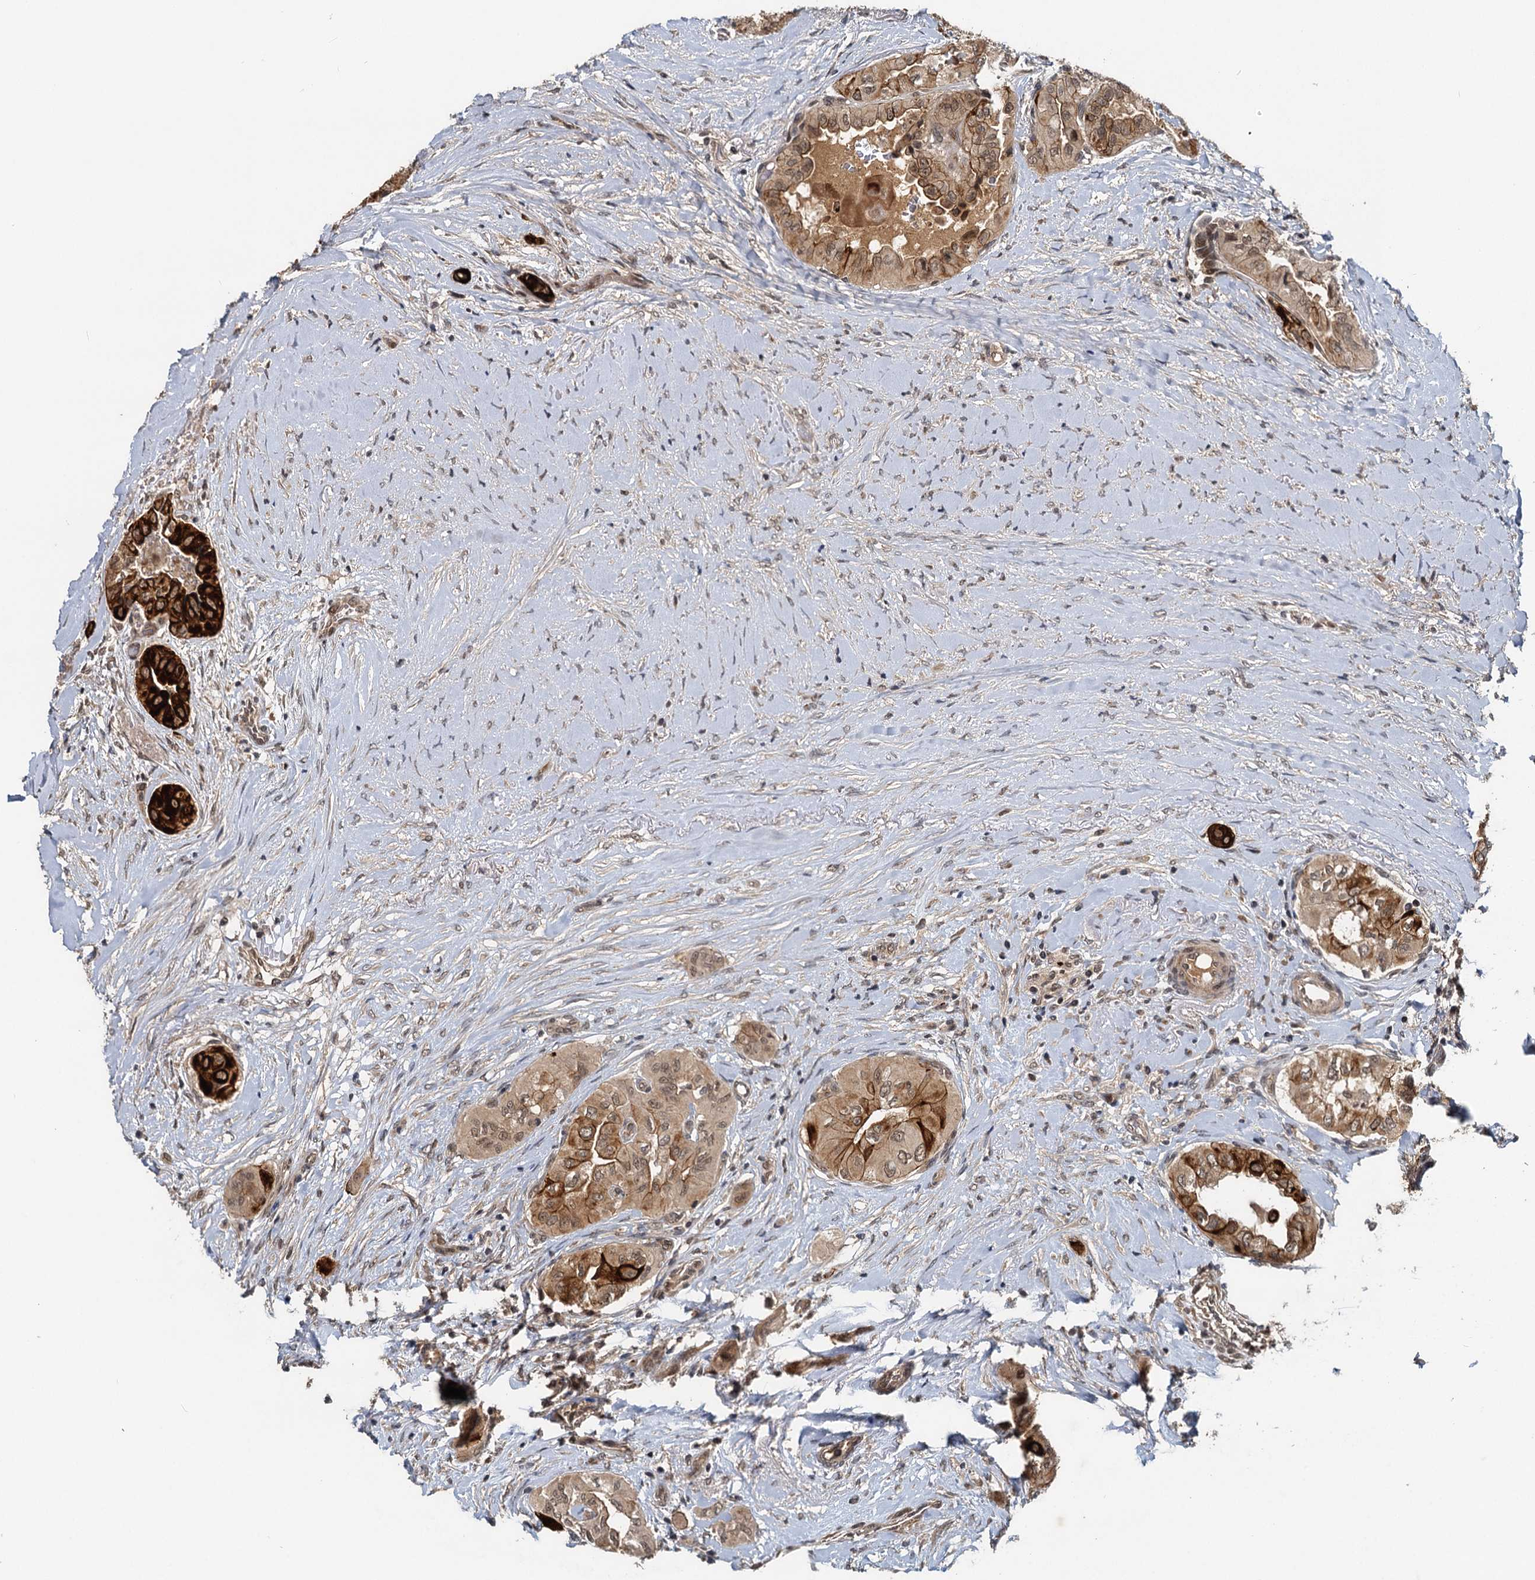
{"staining": {"intensity": "strong", "quantity": ">75%", "location": "cytoplasmic/membranous,nuclear"}, "tissue": "thyroid cancer", "cell_type": "Tumor cells", "image_type": "cancer", "snomed": [{"axis": "morphology", "description": "Papillary adenocarcinoma, NOS"}, {"axis": "topography", "description": "Thyroid gland"}], "caption": "Brown immunohistochemical staining in thyroid cancer (papillary adenocarcinoma) demonstrates strong cytoplasmic/membranous and nuclear positivity in about >75% of tumor cells.", "gene": "RITA1", "patient": {"sex": "female", "age": 59}}